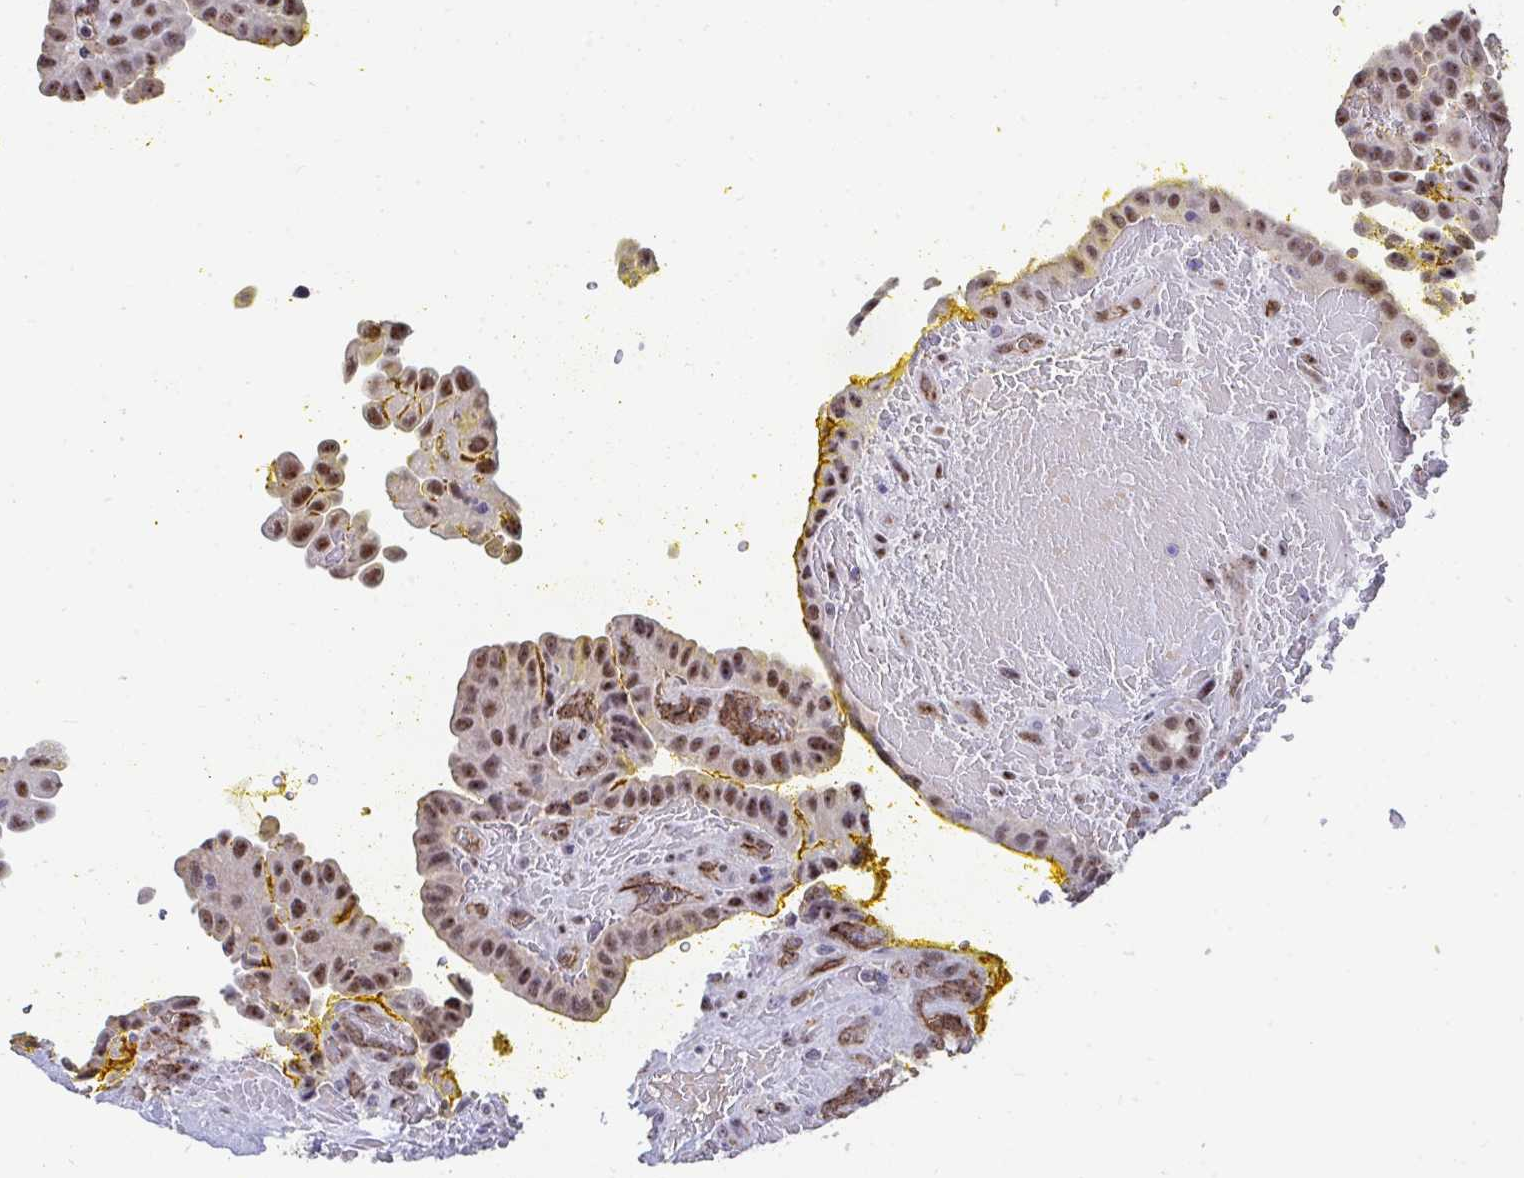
{"staining": {"intensity": "moderate", "quantity": ">75%", "location": "nuclear"}, "tissue": "thyroid cancer", "cell_type": "Tumor cells", "image_type": "cancer", "snomed": [{"axis": "morphology", "description": "Papillary adenocarcinoma, NOS"}, {"axis": "topography", "description": "Thyroid gland"}], "caption": "Immunohistochemical staining of human thyroid cancer (papillary adenocarcinoma) exhibits moderate nuclear protein expression in approximately >75% of tumor cells.", "gene": "SENP3", "patient": {"sex": "male", "age": 87}}